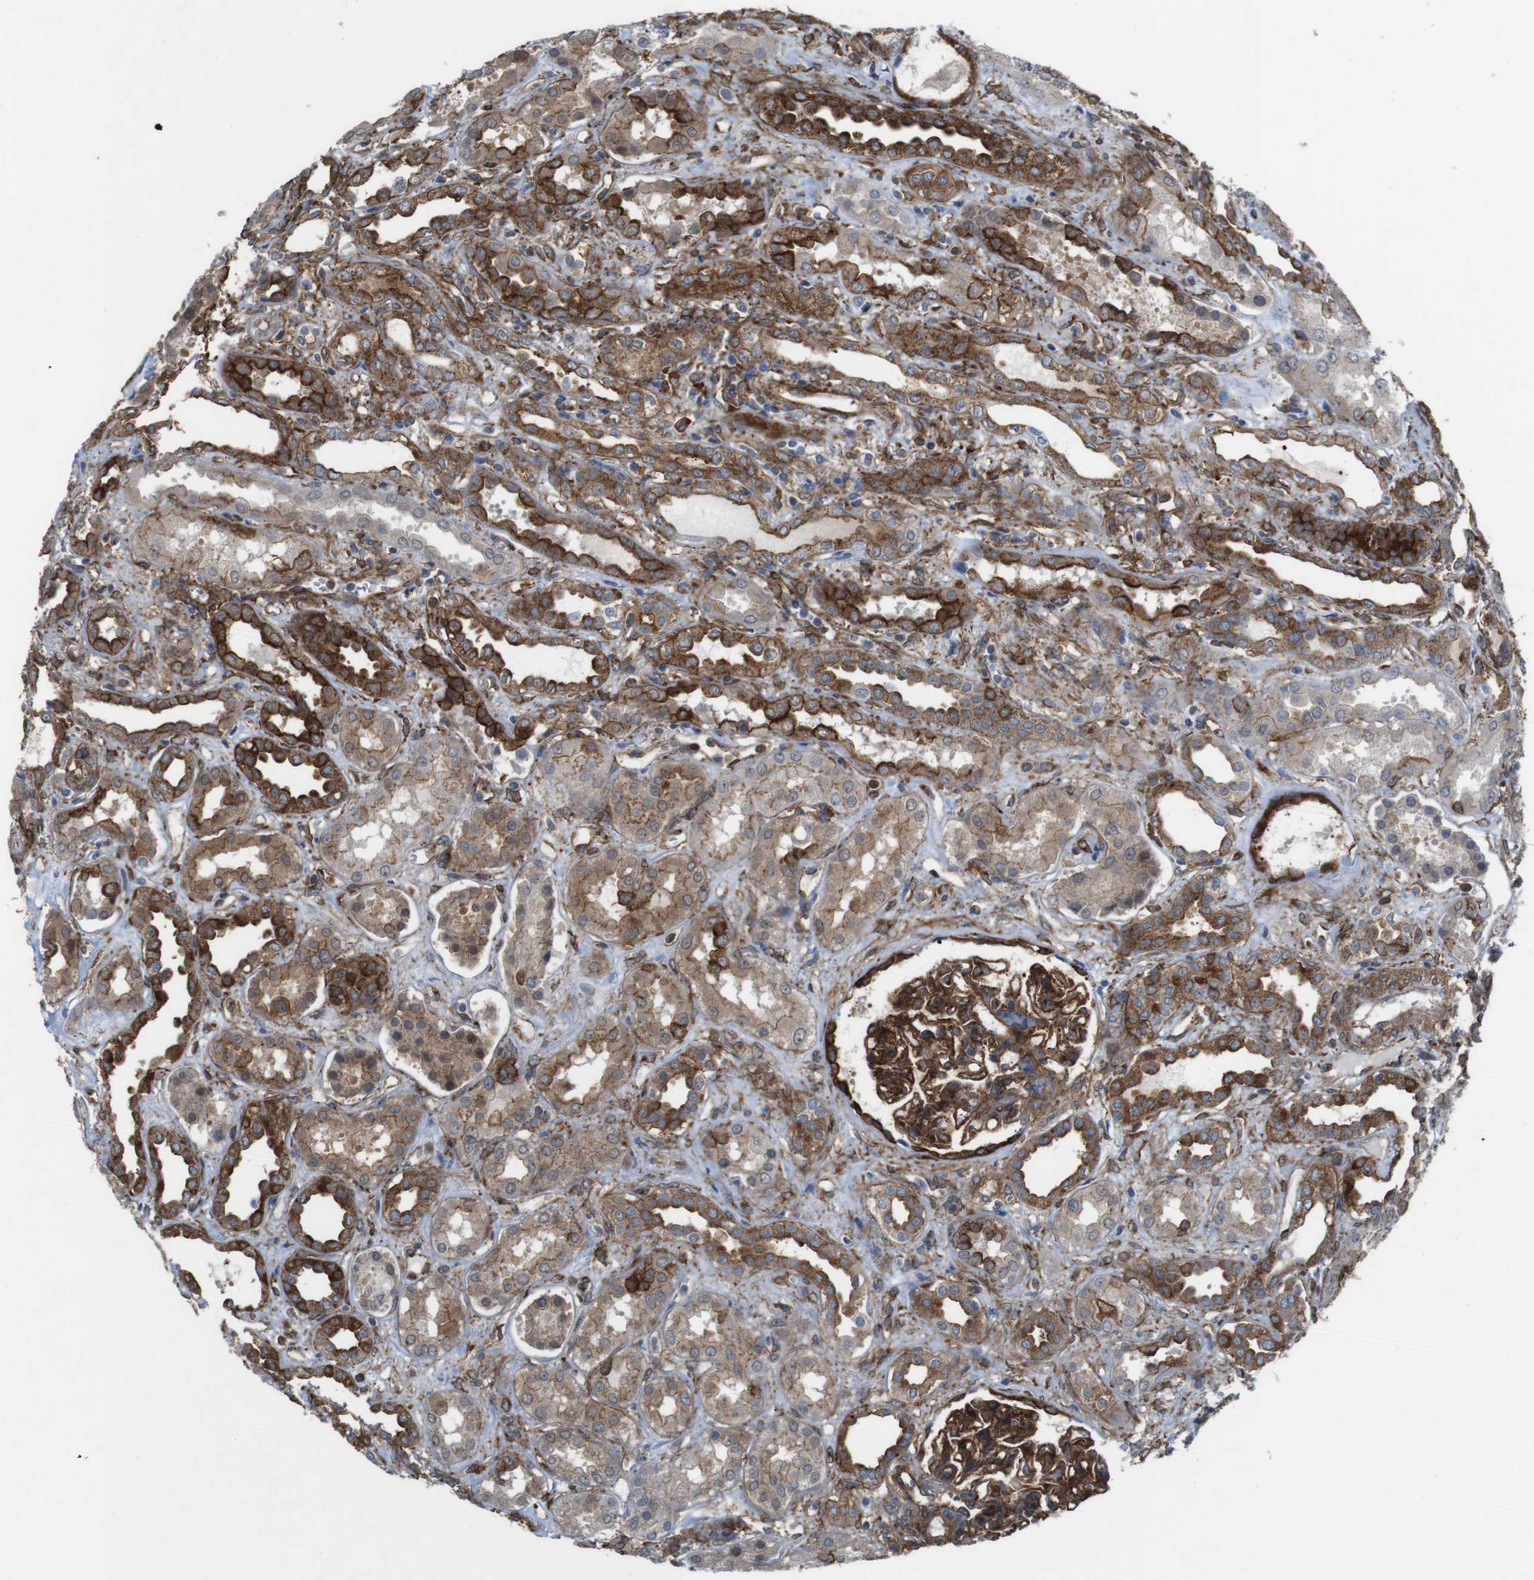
{"staining": {"intensity": "strong", "quantity": ">75%", "location": "cytoplasmic/membranous"}, "tissue": "kidney", "cell_type": "Cells in glomeruli", "image_type": "normal", "snomed": [{"axis": "morphology", "description": "Normal tissue, NOS"}, {"axis": "topography", "description": "Kidney"}], "caption": "High-power microscopy captured an immunohistochemistry photomicrograph of normal kidney, revealing strong cytoplasmic/membranous staining in approximately >75% of cells in glomeruli. Nuclei are stained in blue.", "gene": "PTGER4", "patient": {"sex": "male", "age": 59}}